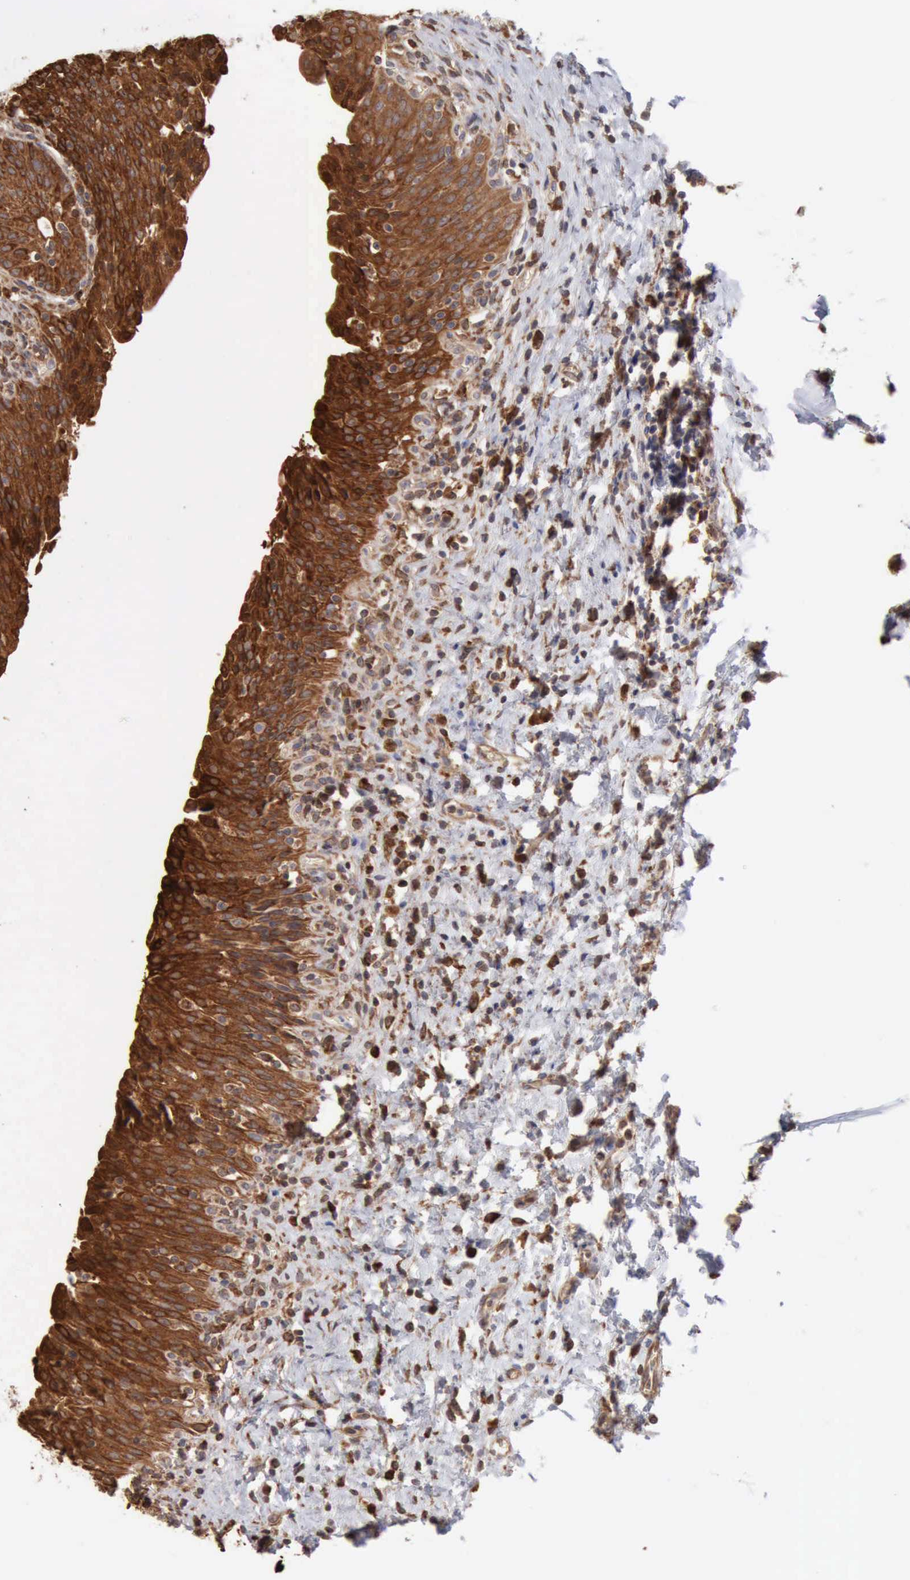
{"staining": {"intensity": "strong", "quantity": ">75%", "location": "cytoplasmic/membranous"}, "tissue": "urinary bladder", "cell_type": "Urothelial cells", "image_type": "normal", "snomed": [{"axis": "morphology", "description": "Normal tissue, NOS"}, {"axis": "topography", "description": "Urinary bladder"}], "caption": "Immunohistochemical staining of normal urinary bladder shows high levels of strong cytoplasmic/membranous expression in approximately >75% of urothelial cells. The protein of interest is shown in brown color, while the nuclei are stained blue.", "gene": "APOL2", "patient": {"sex": "male", "age": 51}}